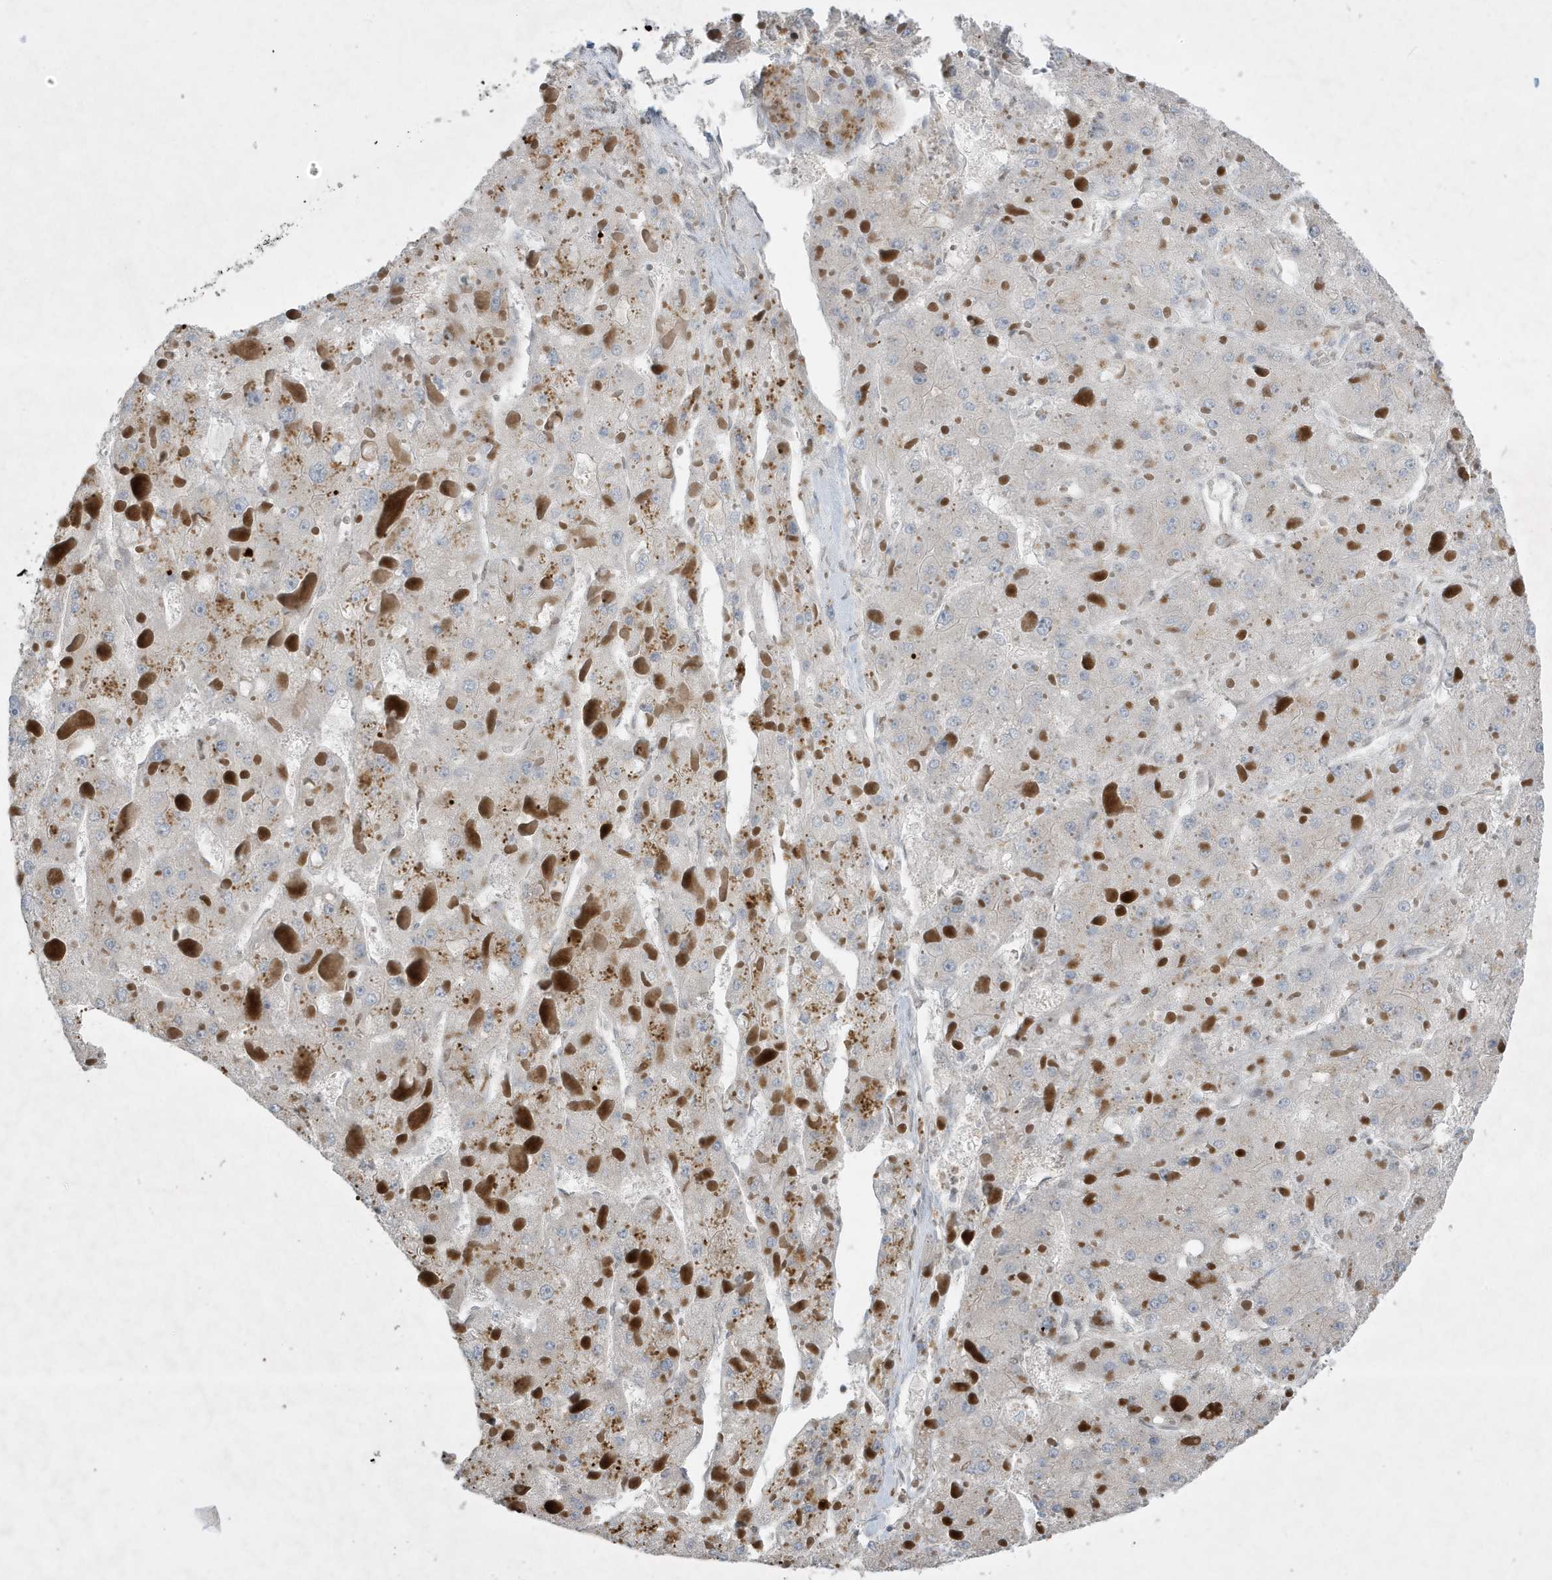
{"staining": {"intensity": "negative", "quantity": "none", "location": "none"}, "tissue": "liver cancer", "cell_type": "Tumor cells", "image_type": "cancer", "snomed": [{"axis": "morphology", "description": "Carcinoma, Hepatocellular, NOS"}, {"axis": "topography", "description": "Liver"}], "caption": "A high-resolution photomicrograph shows immunohistochemistry (IHC) staining of hepatocellular carcinoma (liver), which demonstrates no significant positivity in tumor cells.", "gene": "FNDC1", "patient": {"sex": "female", "age": 73}}